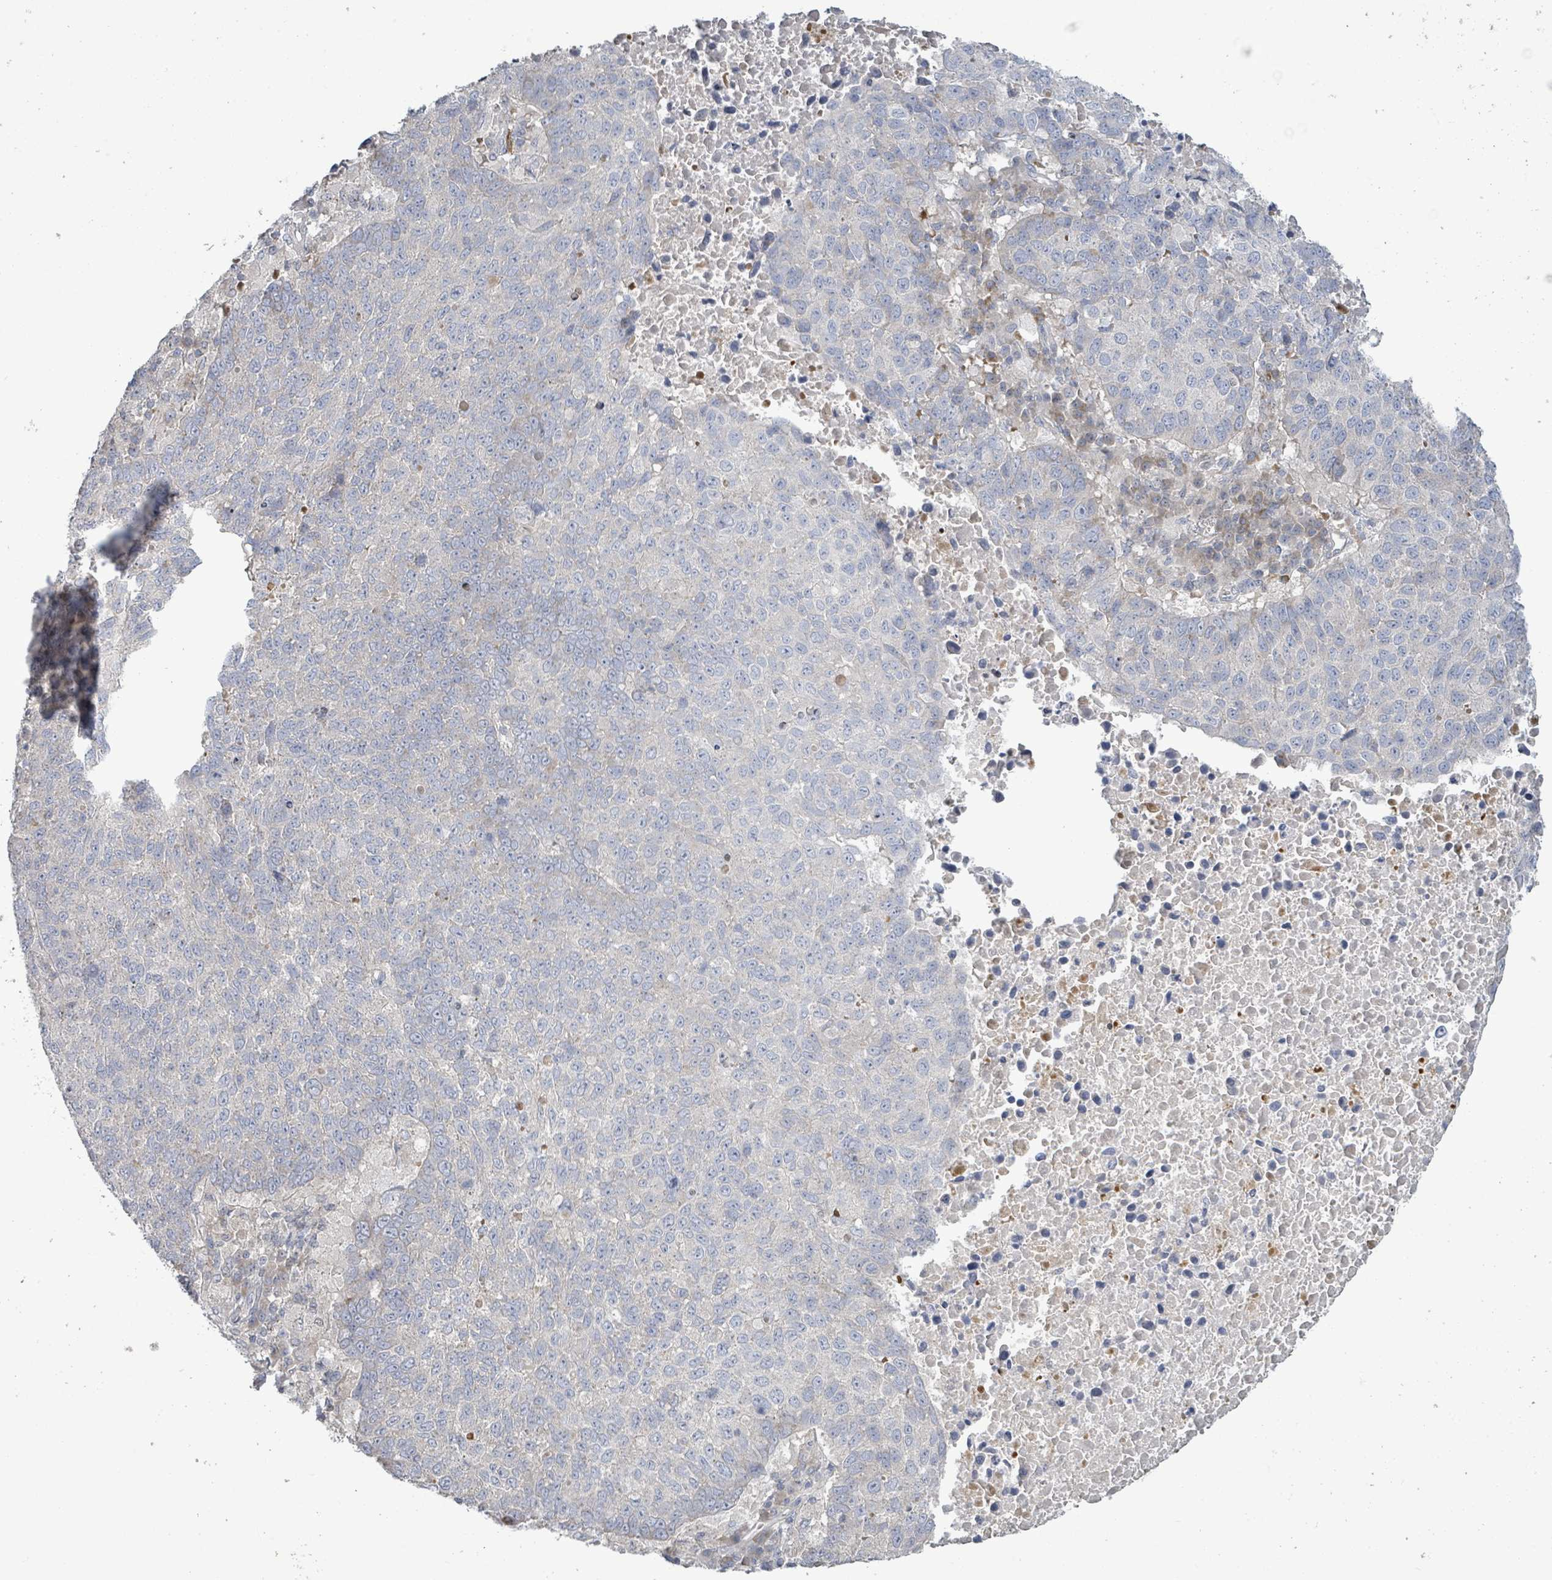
{"staining": {"intensity": "negative", "quantity": "none", "location": "none"}, "tissue": "lung cancer", "cell_type": "Tumor cells", "image_type": "cancer", "snomed": [{"axis": "morphology", "description": "Squamous cell carcinoma, NOS"}, {"axis": "topography", "description": "Lung"}], "caption": "Histopathology image shows no significant protein expression in tumor cells of lung squamous cell carcinoma.", "gene": "LILRA4", "patient": {"sex": "male", "age": 73}}